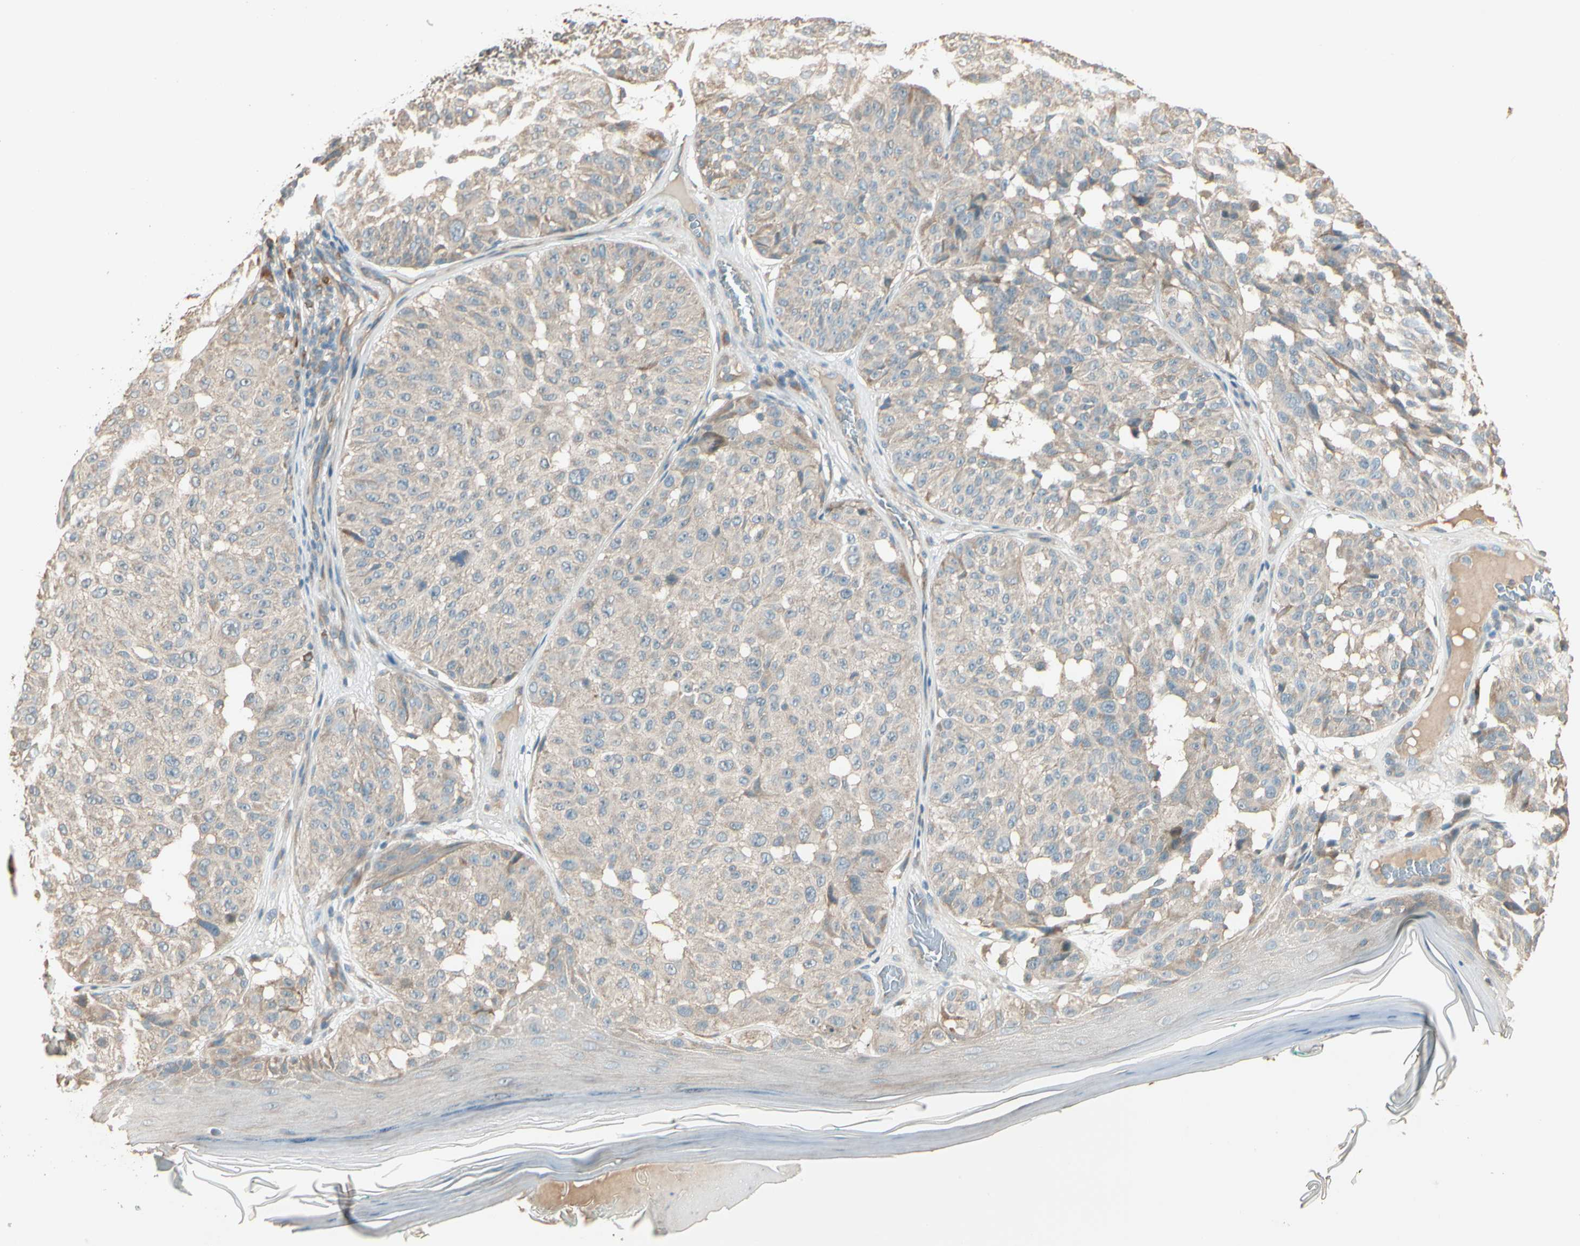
{"staining": {"intensity": "weak", "quantity": ">75%", "location": "cytoplasmic/membranous"}, "tissue": "melanoma", "cell_type": "Tumor cells", "image_type": "cancer", "snomed": [{"axis": "morphology", "description": "Malignant melanoma, NOS"}, {"axis": "topography", "description": "Skin"}], "caption": "Protein staining by IHC exhibits weak cytoplasmic/membranous expression in approximately >75% of tumor cells in malignant melanoma. (brown staining indicates protein expression, while blue staining denotes nuclei).", "gene": "TNFRSF21", "patient": {"sex": "female", "age": 46}}